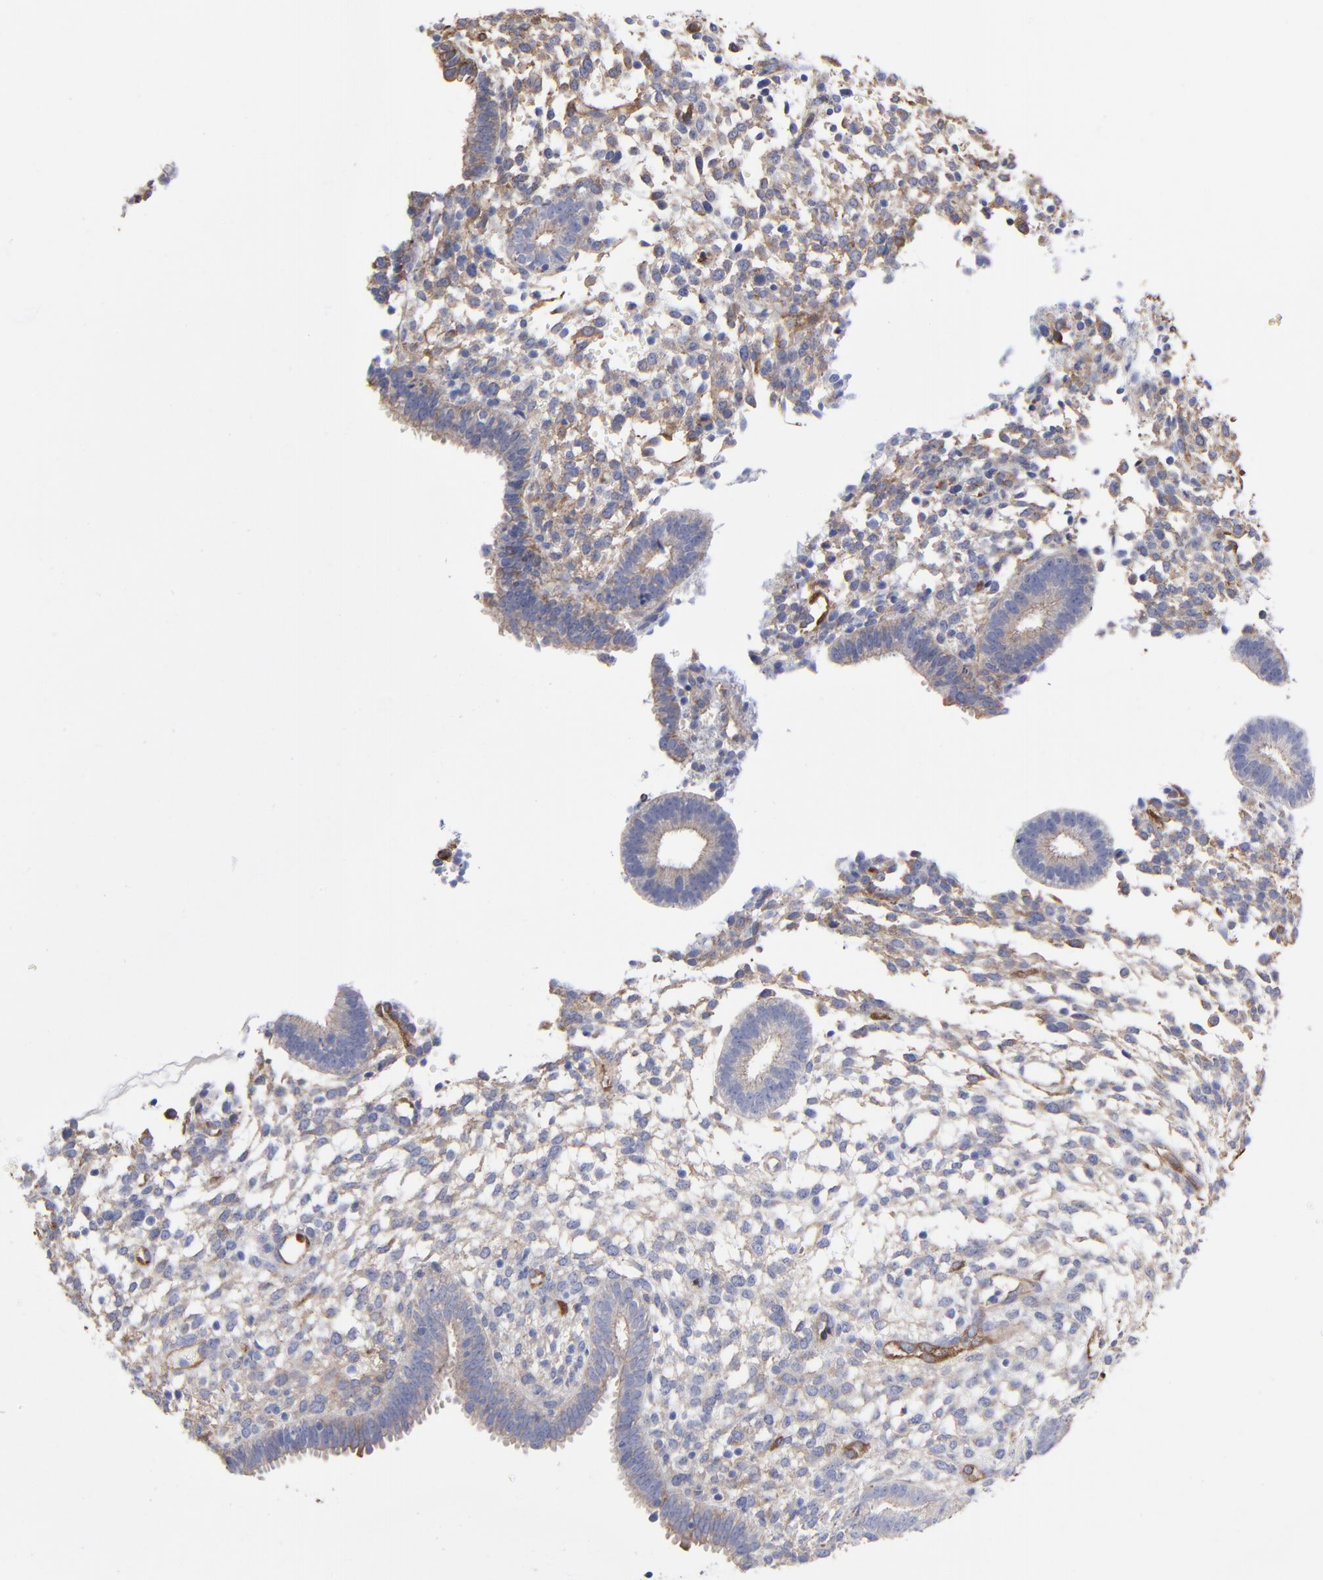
{"staining": {"intensity": "moderate", "quantity": "25%-75%", "location": "cytoplasmic/membranous"}, "tissue": "endometrium", "cell_type": "Cells in endometrial stroma", "image_type": "normal", "snomed": [{"axis": "morphology", "description": "Normal tissue, NOS"}, {"axis": "topography", "description": "Endometrium"}], "caption": "The histopathology image displays immunohistochemical staining of normal endometrium. There is moderate cytoplasmic/membranous staining is present in about 25%-75% of cells in endometrial stroma.", "gene": "CILP", "patient": {"sex": "female", "age": 35}}